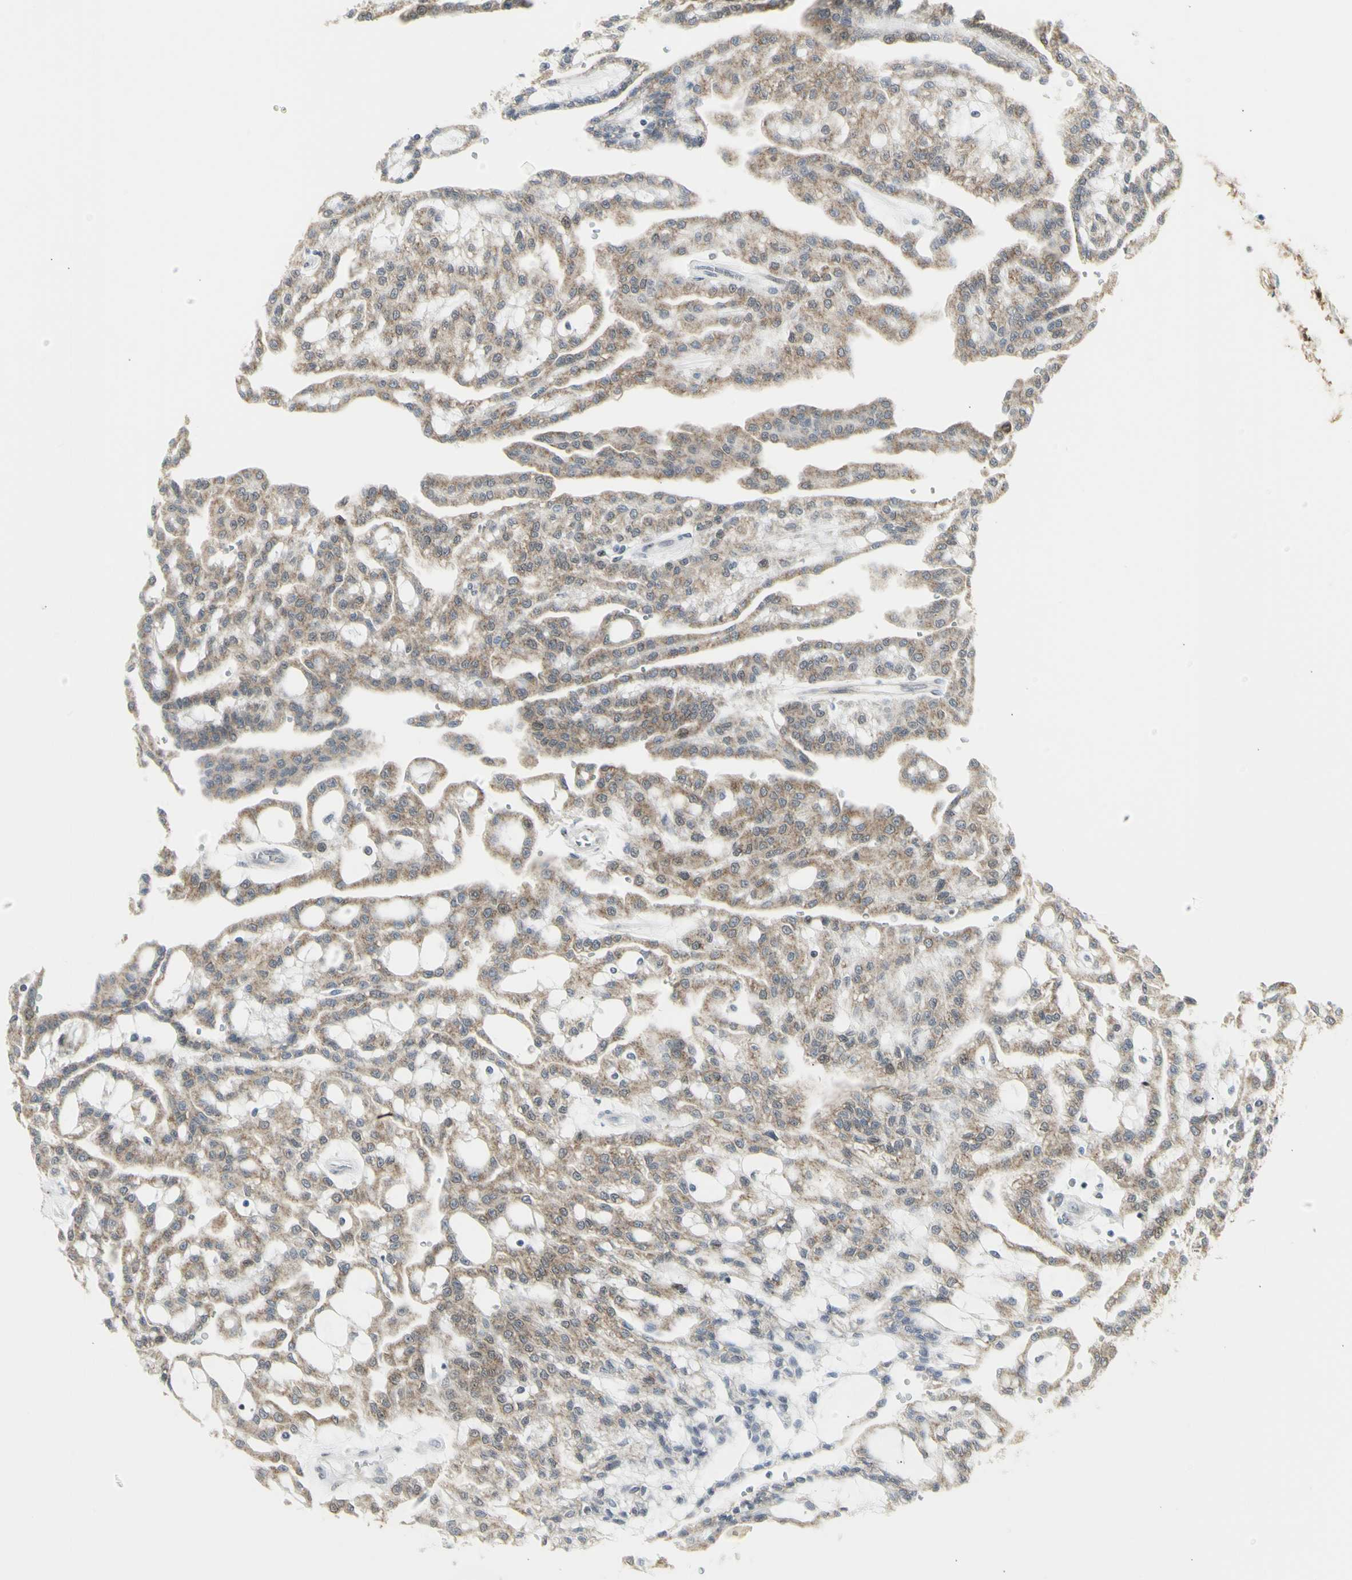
{"staining": {"intensity": "weak", "quantity": ">75%", "location": "cytoplasmic/membranous"}, "tissue": "renal cancer", "cell_type": "Tumor cells", "image_type": "cancer", "snomed": [{"axis": "morphology", "description": "Adenocarcinoma, NOS"}, {"axis": "topography", "description": "Kidney"}], "caption": "Brown immunohistochemical staining in human renal adenocarcinoma exhibits weak cytoplasmic/membranous positivity in about >75% of tumor cells.", "gene": "DHRS7B", "patient": {"sex": "male", "age": 63}}